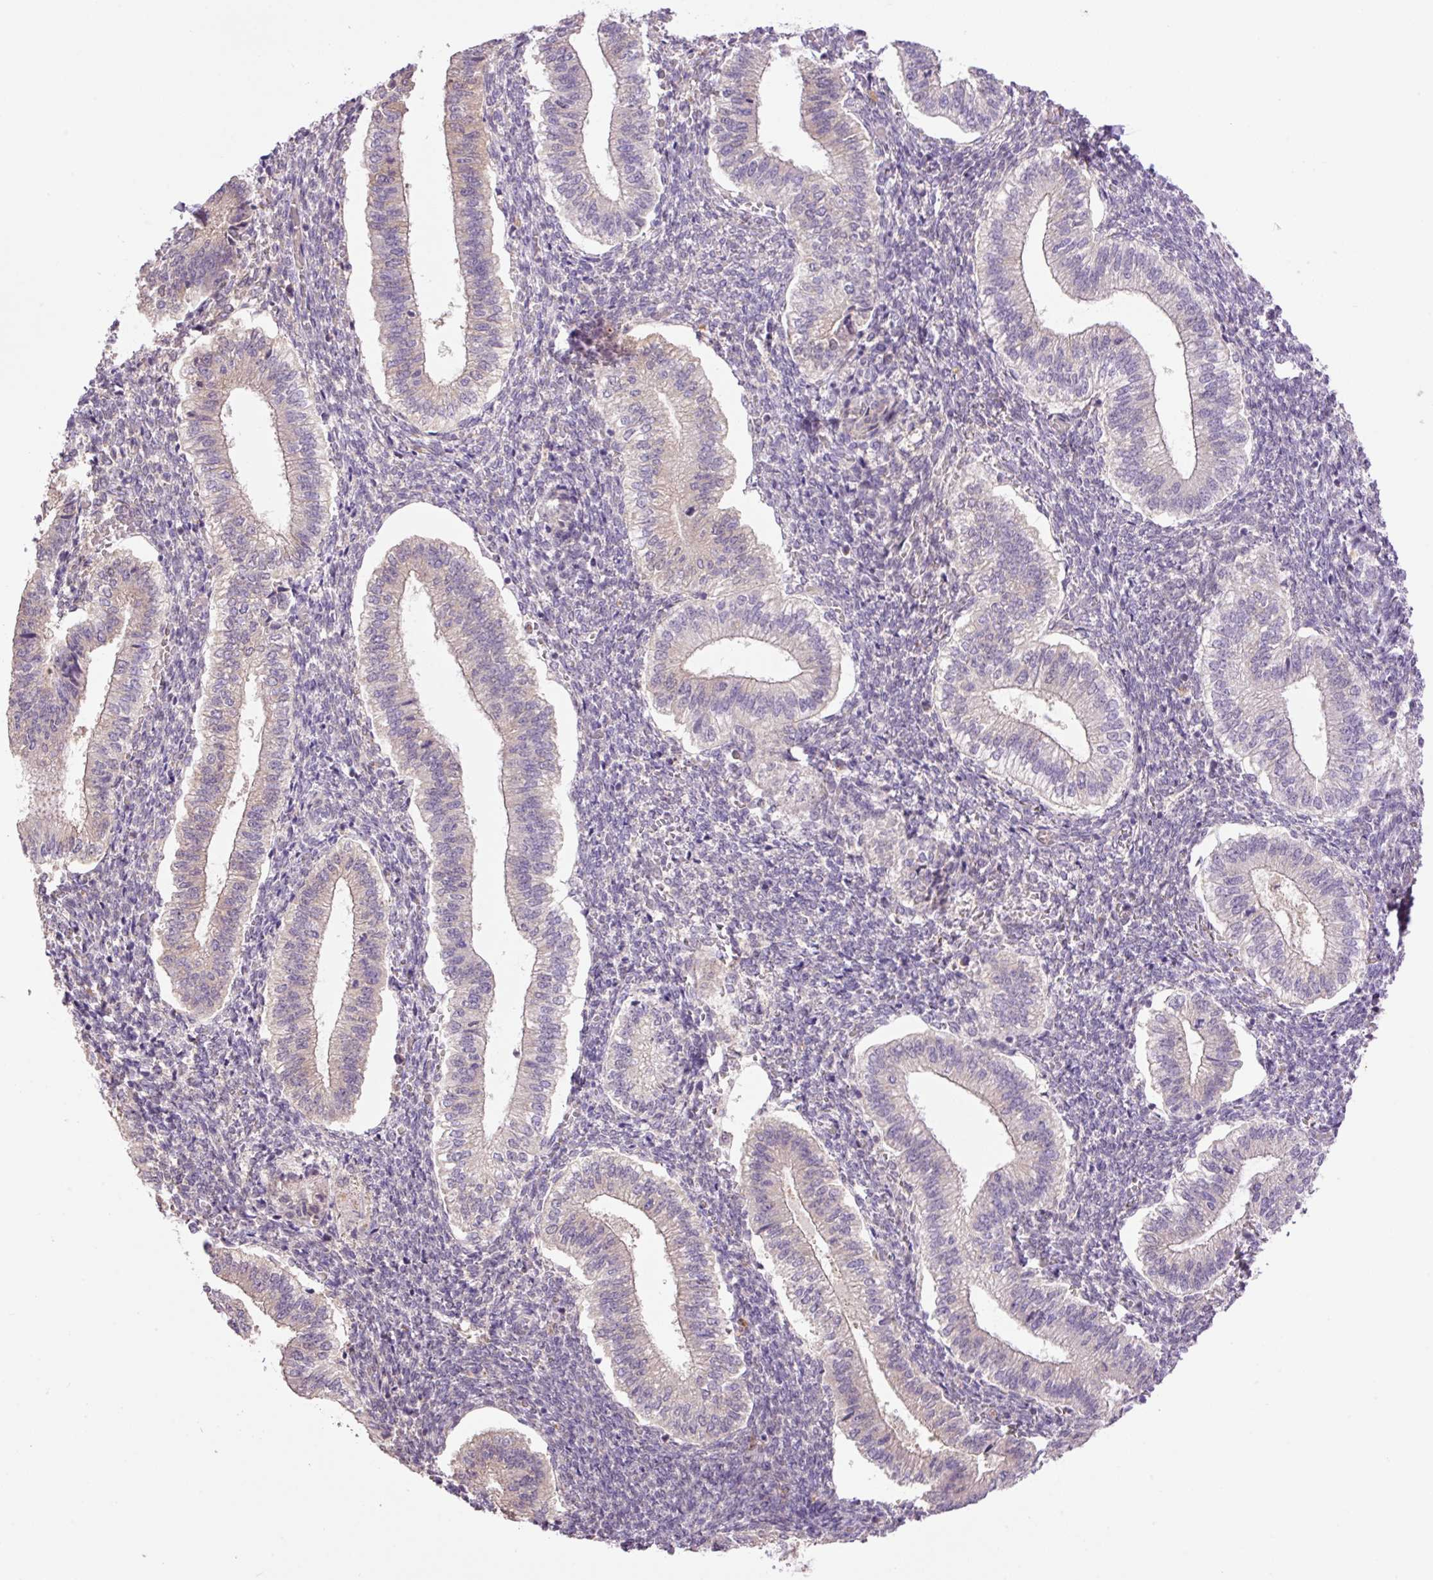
{"staining": {"intensity": "negative", "quantity": "none", "location": "none"}, "tissue": "endometrium", "cell_type": "Cells in endometrial stroma", "image_type": "normal", "snomed": [{"axis": "morphology", "description": "Normal tissue, NOS"}, {"axis": "topography", "description": "Endometrium"}], "caption": "Endometrium stained for a protein using immunohistochemistry (IHC) shows no positivity cells in endometrial stroma.", "gene": "HABP4", "patient": {"sex": "female", "age": 25}}